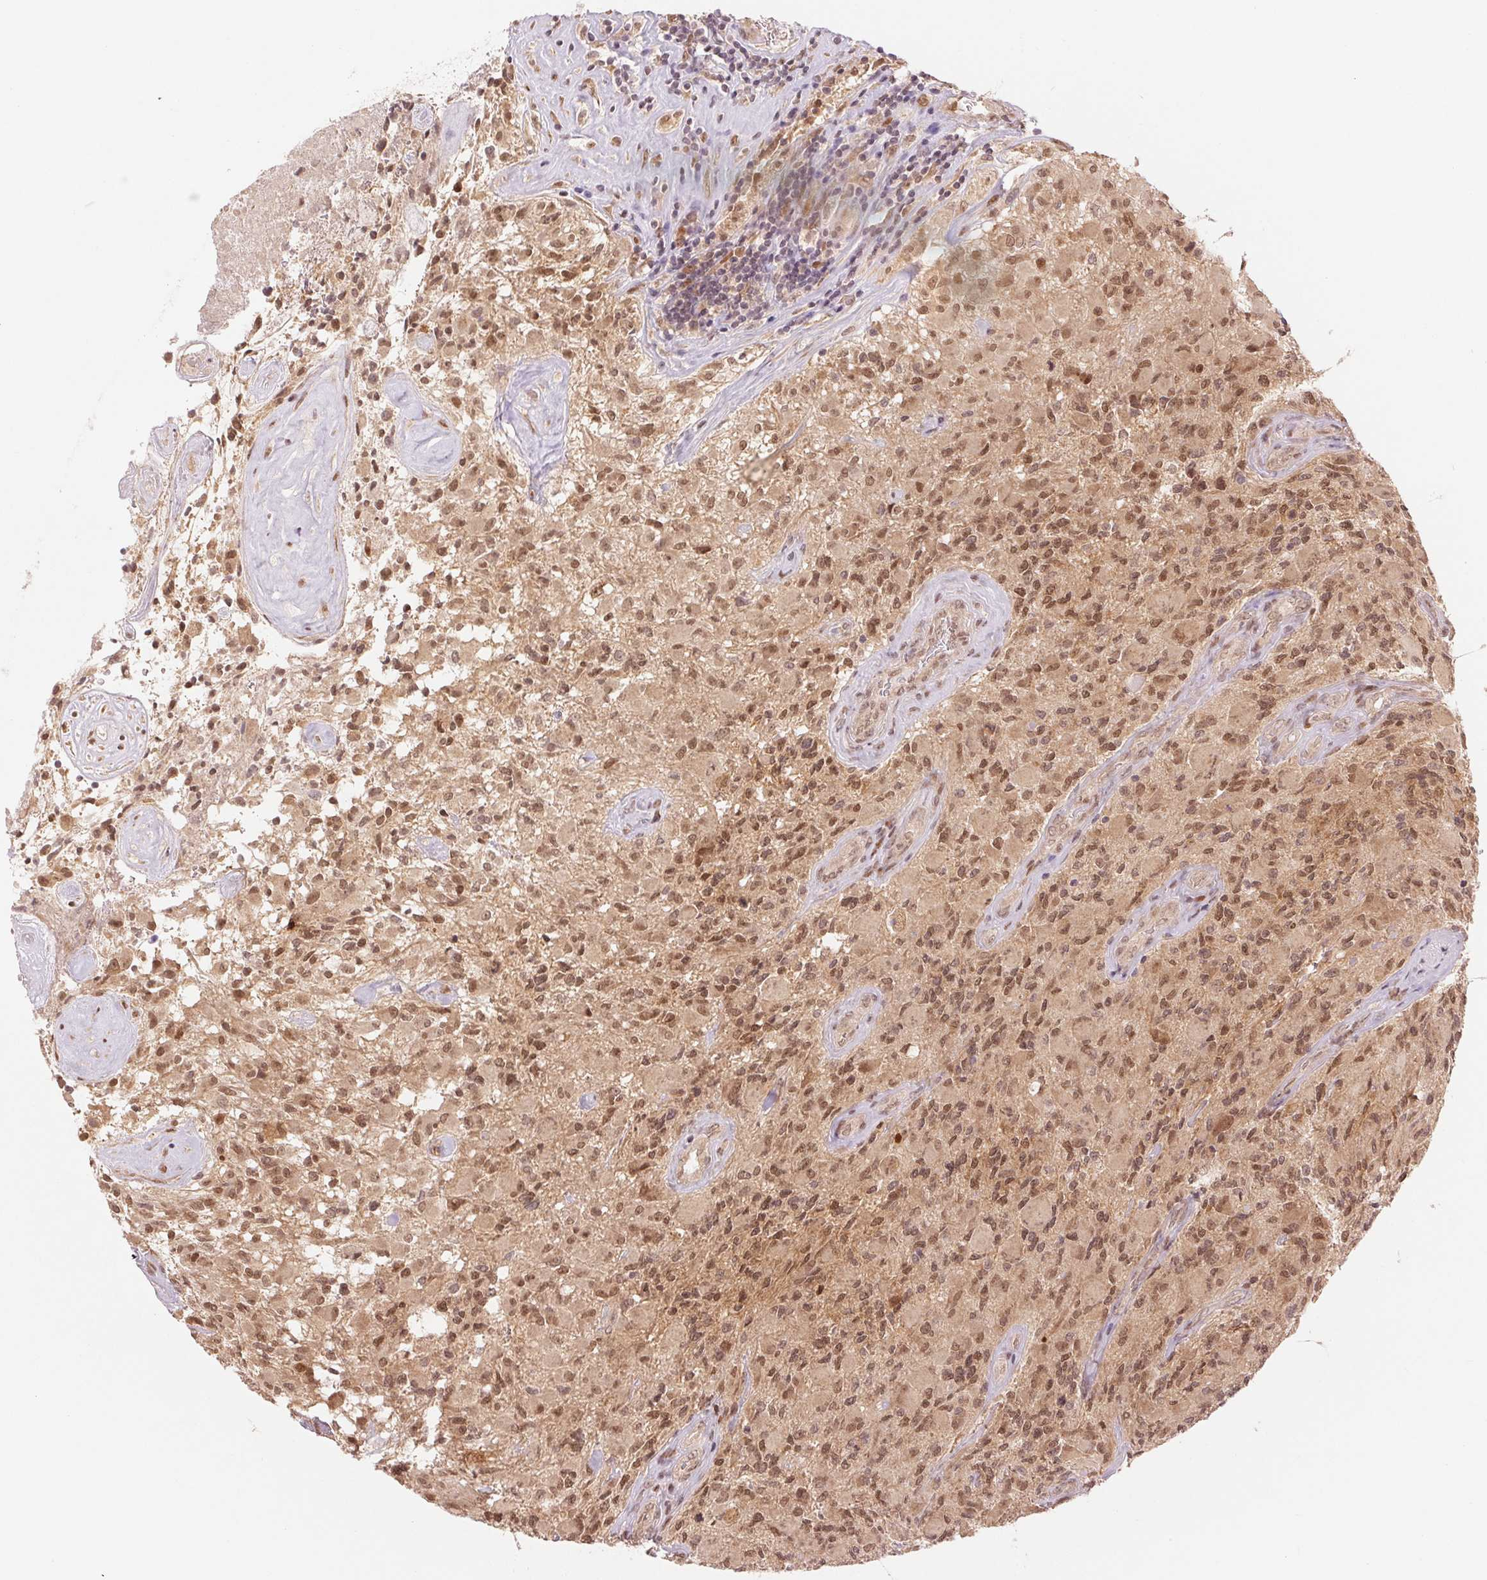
{"staining": {"intensity": "moderate", "quantity": ">75%", "location": "nuclear"}, "tissue": "glioma", "cell_type": "Tumor cells", "image_type": "cancer", "snomed": [{"axis": "morphology", "description": "Glioma, malignant, High grade"}, {"axis": "topography", "description": "Brain"}], "caption": "Protein staining by IHC displays moderate nuclear expression in about >75% of tumor cells in glioma.", "gene": "ERI3", "patient": {"sex": "female", "age": 65}}